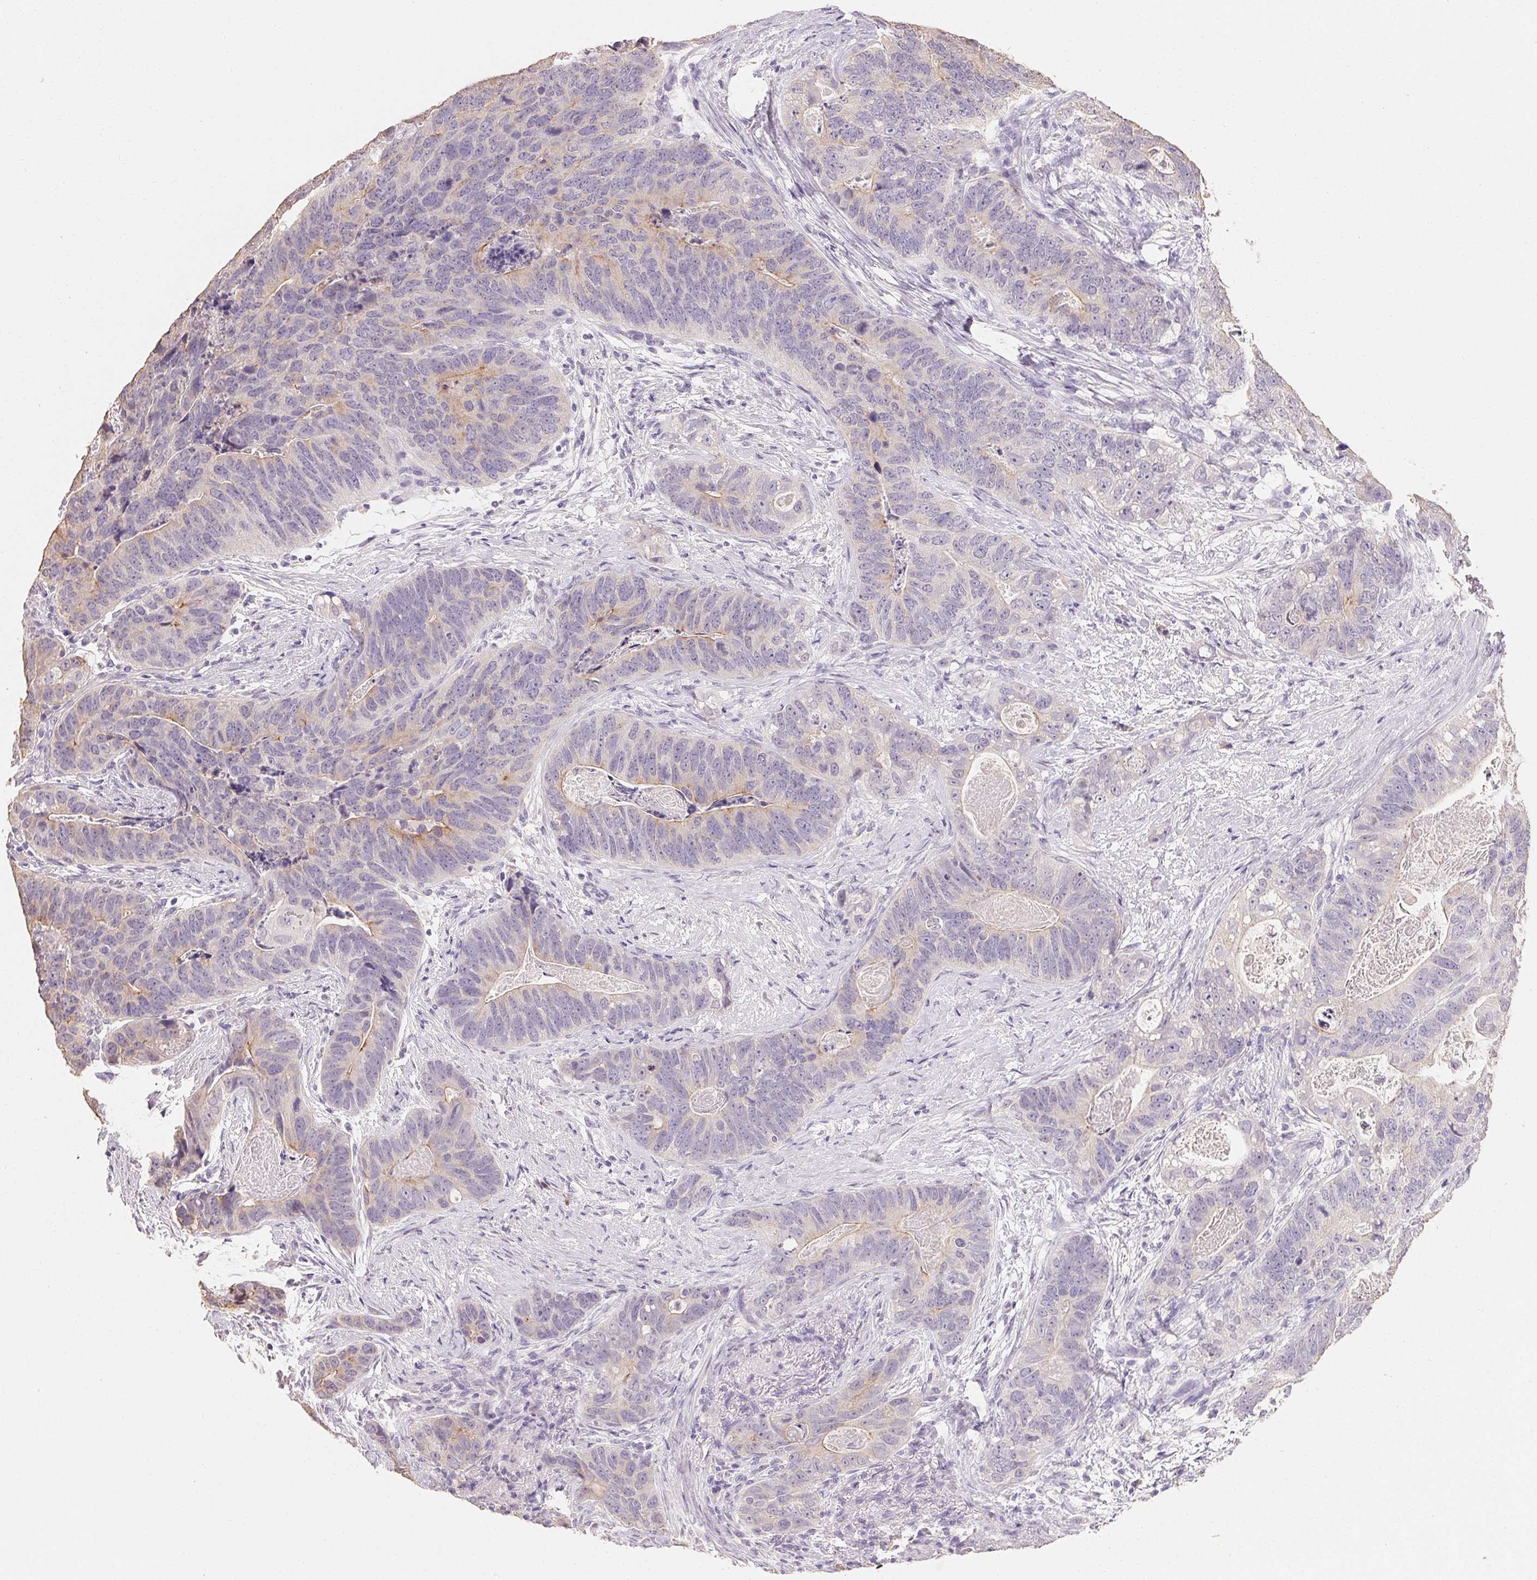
{"staining": {"intensity": "weak", "quantity": "<25%", "location": "cytoplasmic/membranous"}, "tissue": "stomach cancer", "cell_type": "Tumor cells", "image_type": "cancer", "snomed": [{"axis": "morphology", "description": "Normal tissue, NOS"}, {"axis": "morphology", "description": "Adenocarcinoma, NOS"}, {"axis": "topography", "description": "Stomach"}], "caption": "The histopathology image shows no staining of tumor cells in stomach adenocarcinoma.", "gene": "MAP7D2", "patient": {"sex": "female", "age": 89}}